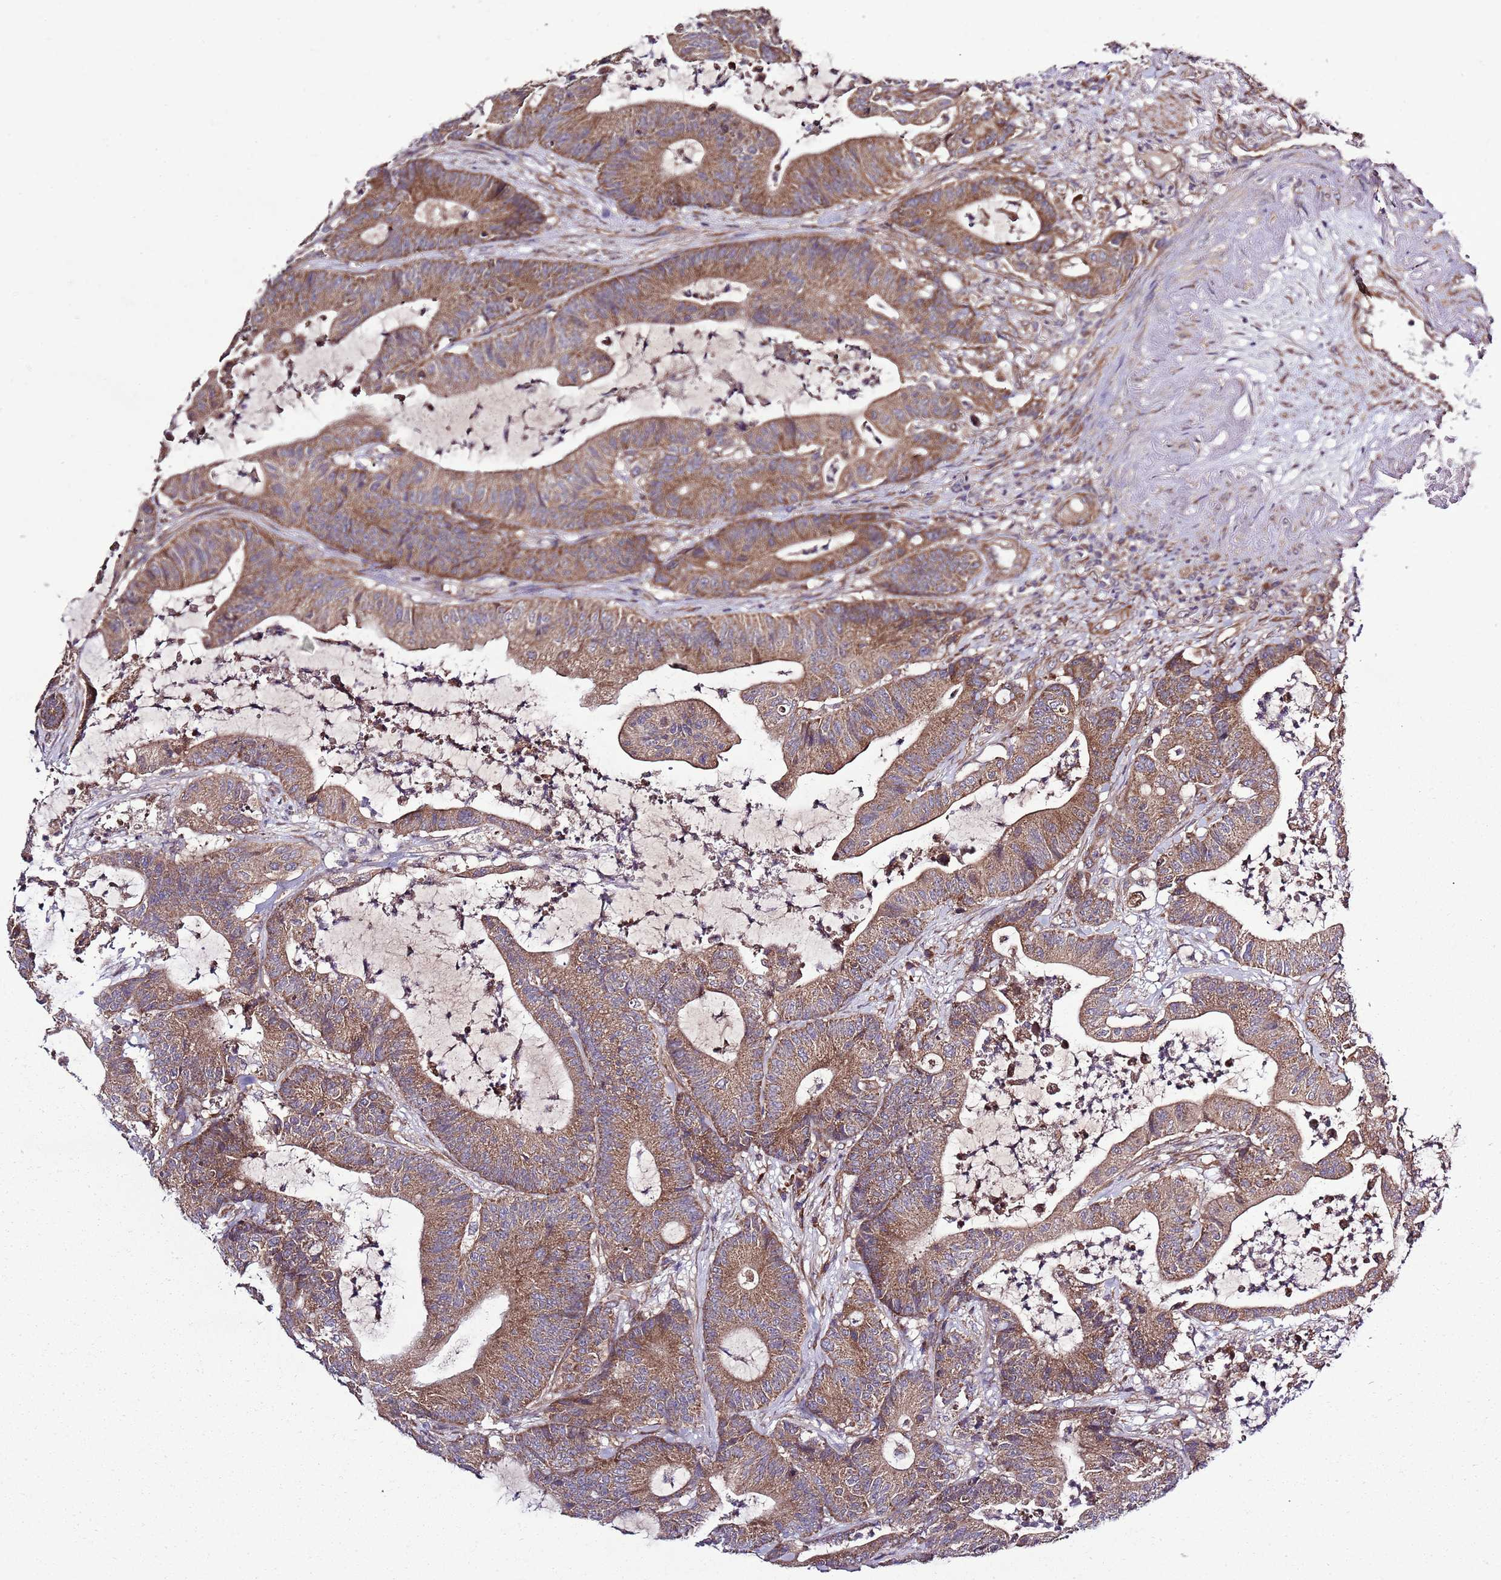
{"staining": {"intensity": "moderate", "quantity": ">75%", "location": "cytoplasmic/membranous"}, "tissue": "colorectal cancer", "cell_type": "Tumor cells", "image_type": "cancer", "snomed": [{"axis": "morphology", "description": "Adenocarcinoma, NOS"}, {"axis": "topography", "description": "Colon"}], "caption": "This photomicrograph displays immunohistochemistry staining of colorectal cancer, with medium moderate cytoplasmic/membranous expression in about >75% of tumor cells.", "gene": "MFNG", "patient": {"sex": "female", "age": 84}}